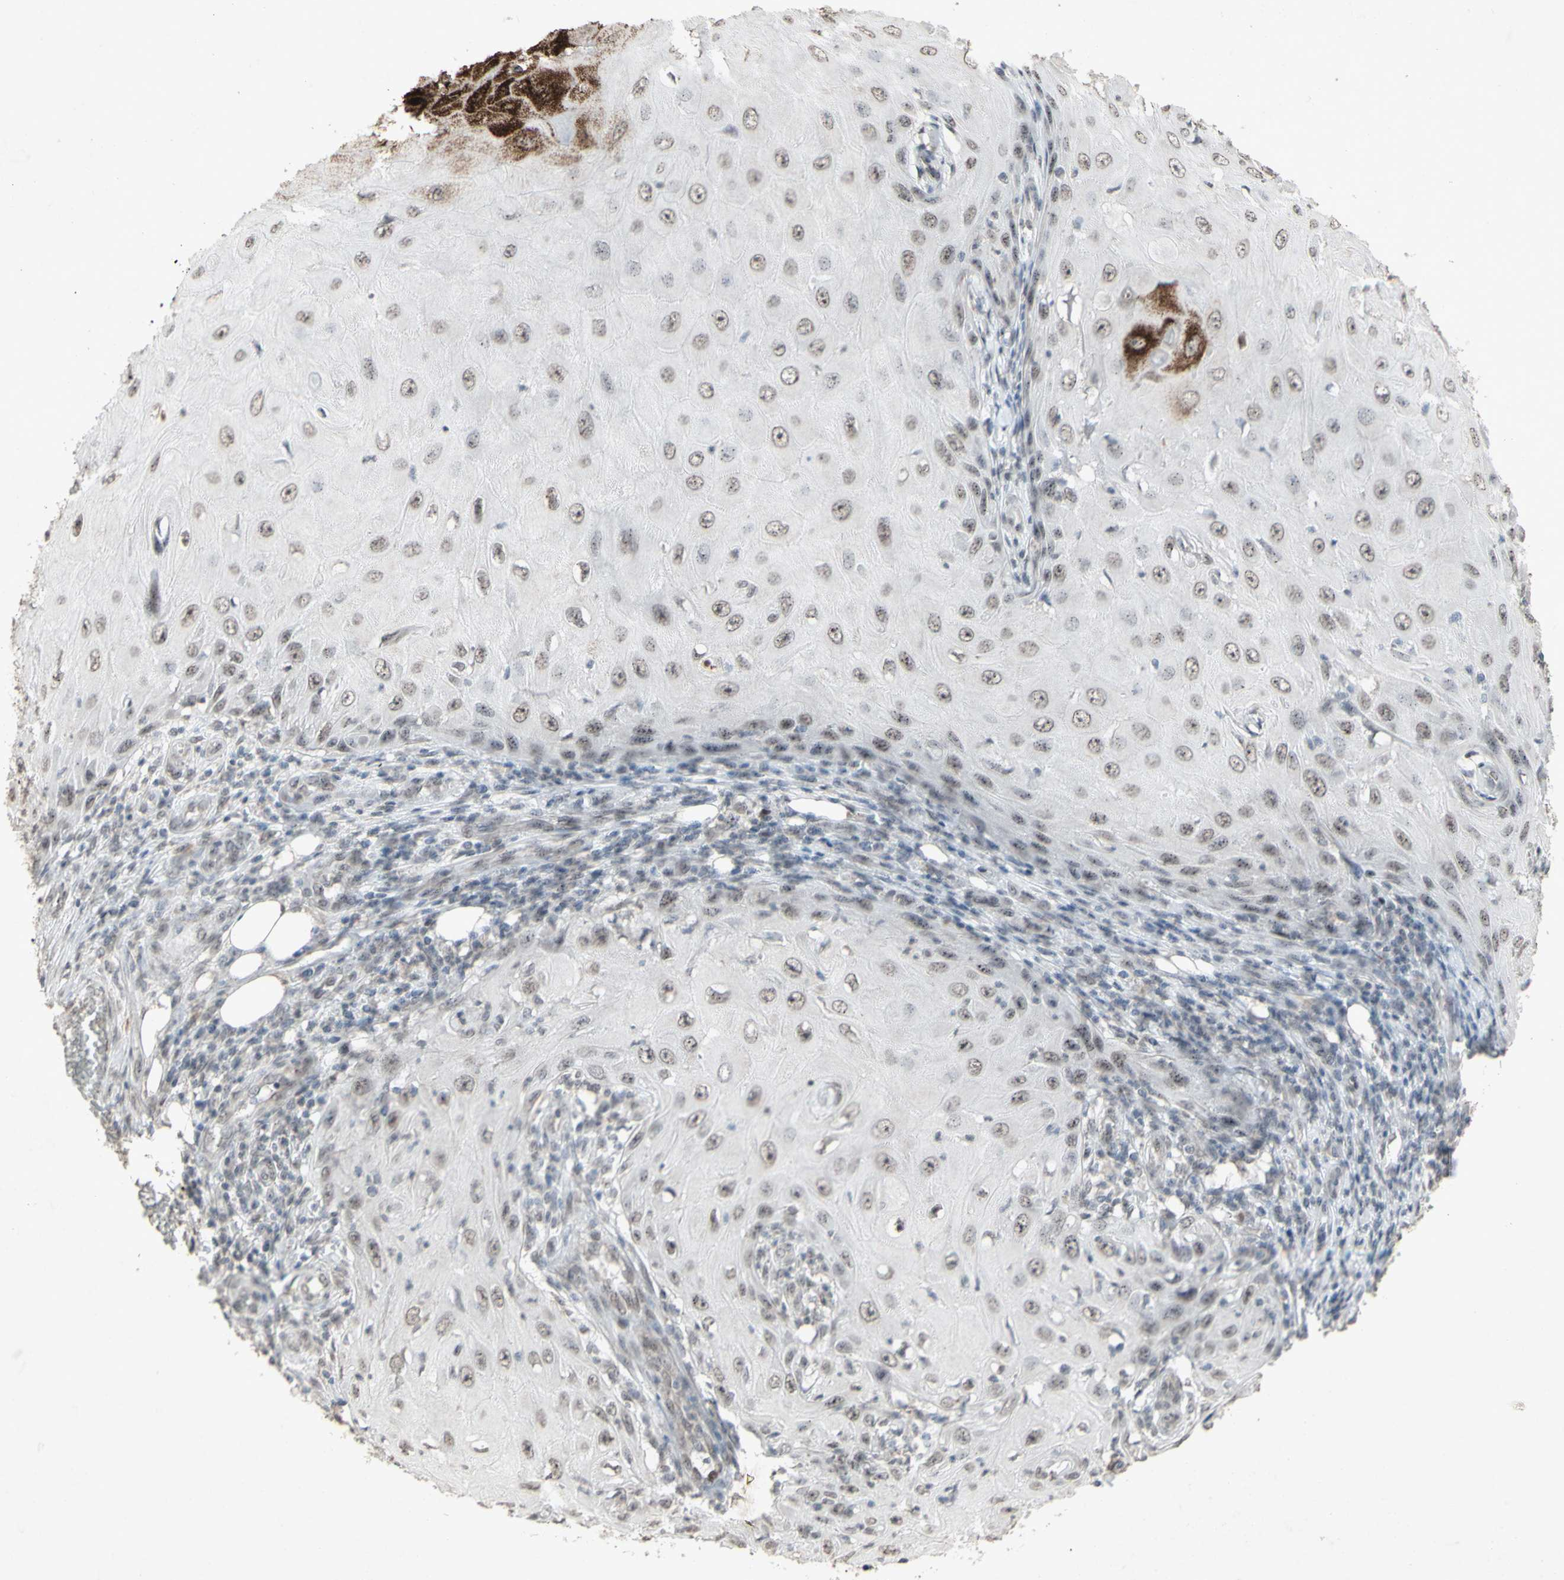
{"staining": {"intensity": "weak", "quantity": "25%-75%", "location": "cytoplasmic/membranous,nuclear"}, "tissue": "skin cancer", "cell_type": "Tumor cells", "image_type": "cancer", "snomed": [{"axis": "morphology", "description": "Squamous cell carcinoma, NOS"}, {"axis": "topography", "description": "Skin"}], "caption": "About 25%-75% of tumor cells in human skin cancer (squamous cell carcinoma) show weak cytoplasmic/membranous and nuclear protein staining as visualized by brown immunohistochemical staining.", "gene": "CENPB", "patient": {"sex": "female", "age": 73}}